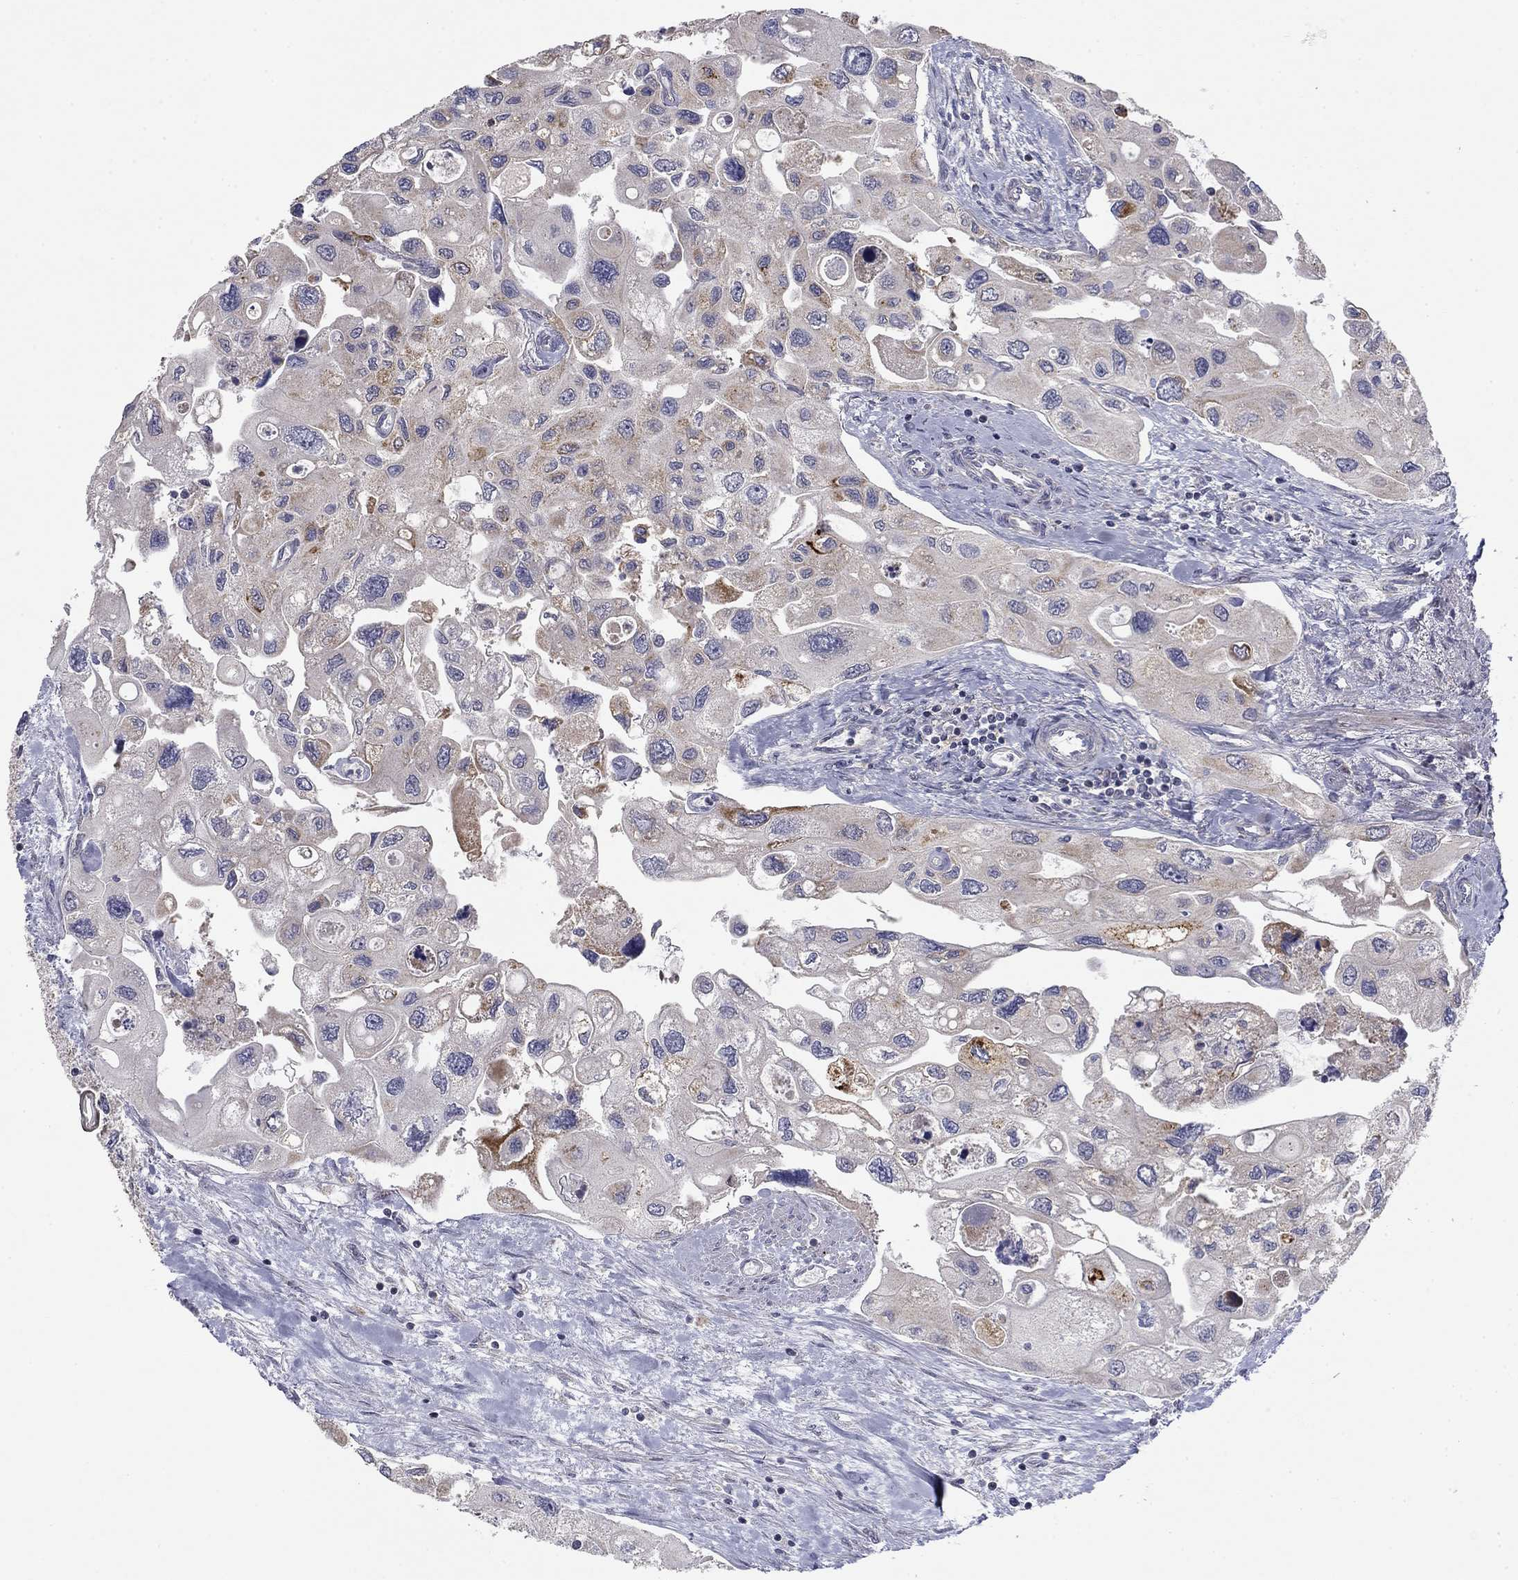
{"staining": {"intensity": "negative", "quantity": "none", "location": "none"}, "tissue": "urothelial cancer", "cell_type": "Tumor cells", "image_type": "cancer", "snomed": [{"axis": "morphology", "description": "Urothelial carcinoma, High grade"}, {"axis": "topography", "description": "Urinary bladder"}], "caption": "High-grade urothelial carcinoma was stained to show a protein in brown. There is no significant positivity in tumor cells.", "gene": "MMAA", "patient": {"sex": "male", "age": 59}}